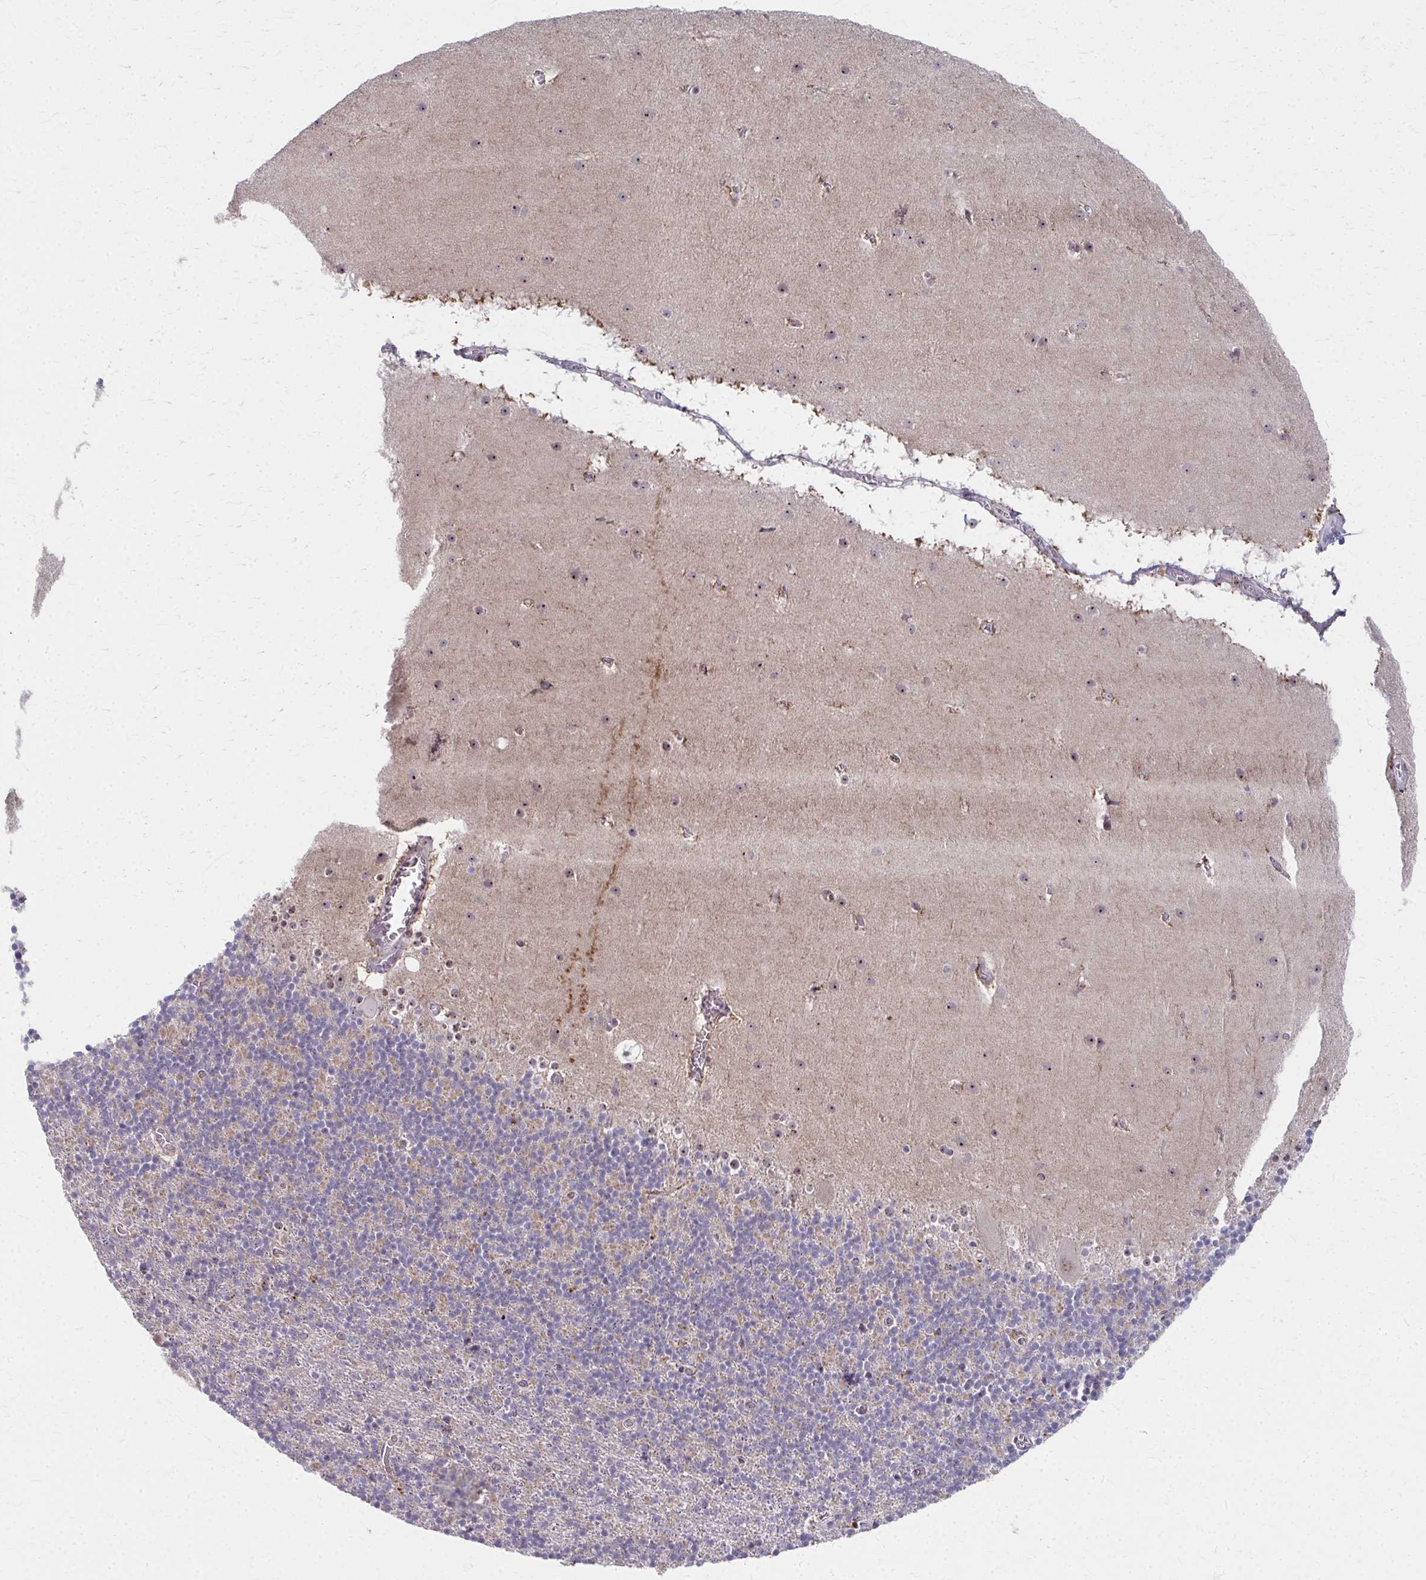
{"staining": {"intensity": "negative", "quantity": "none", "location": "none"}, "tissue": "cerebellum", "cell_type": "Cells in granular layer", "image_type": "normal", "snomed": [{"axis": "morphology", "description": "Normal tissue, NOS"}, {"axis": "topography", "description": "Cerebellum"}], "caption": "Immunohistochemistry histopathology image of unremarkable human cerebellum stained for a protein (brown), which demonstrates no positivity in cells in granular layer.", "gene": "NUDT16", "patient": {"sex": "male", "age": 70}}